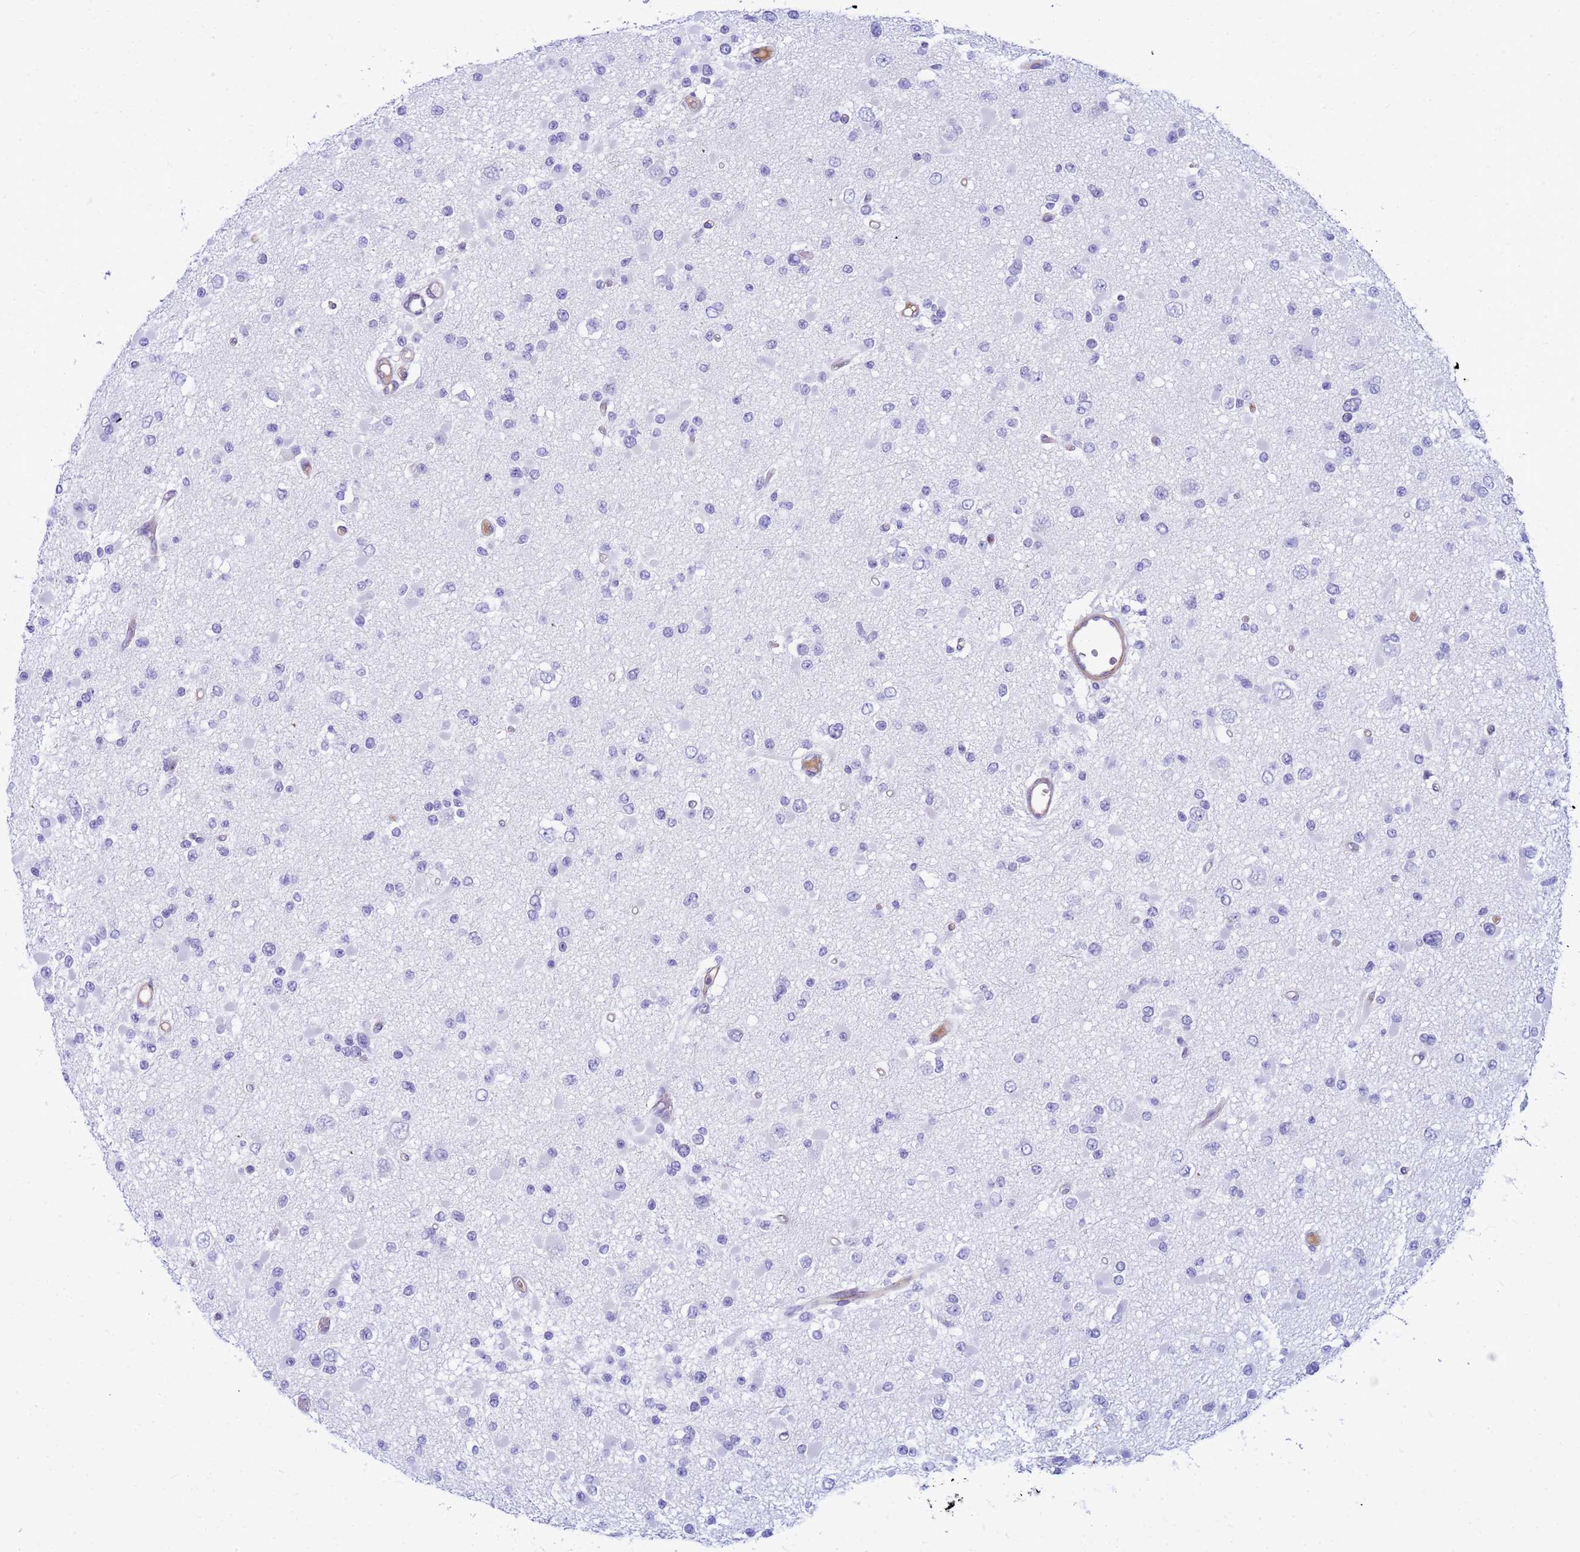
{"staining": {"intensity": "negative", "quantity": "none", "location": "none"}, "tissue": "glioma", "cell_type": "Tumor cells", "image_type": "cancer", "snomed": [{"axis": "morphology", "description": "Glioma, malignant, Low grade"}, {"axis": "topography", "description": "Brain"}], "caption": "IHC image of human low-grade glioma (malignant) stained for a protein (brown), which reveals no expression in tumor cells.", "gene": "ORM1", "patient": {"sex": "female", "age": 22}}